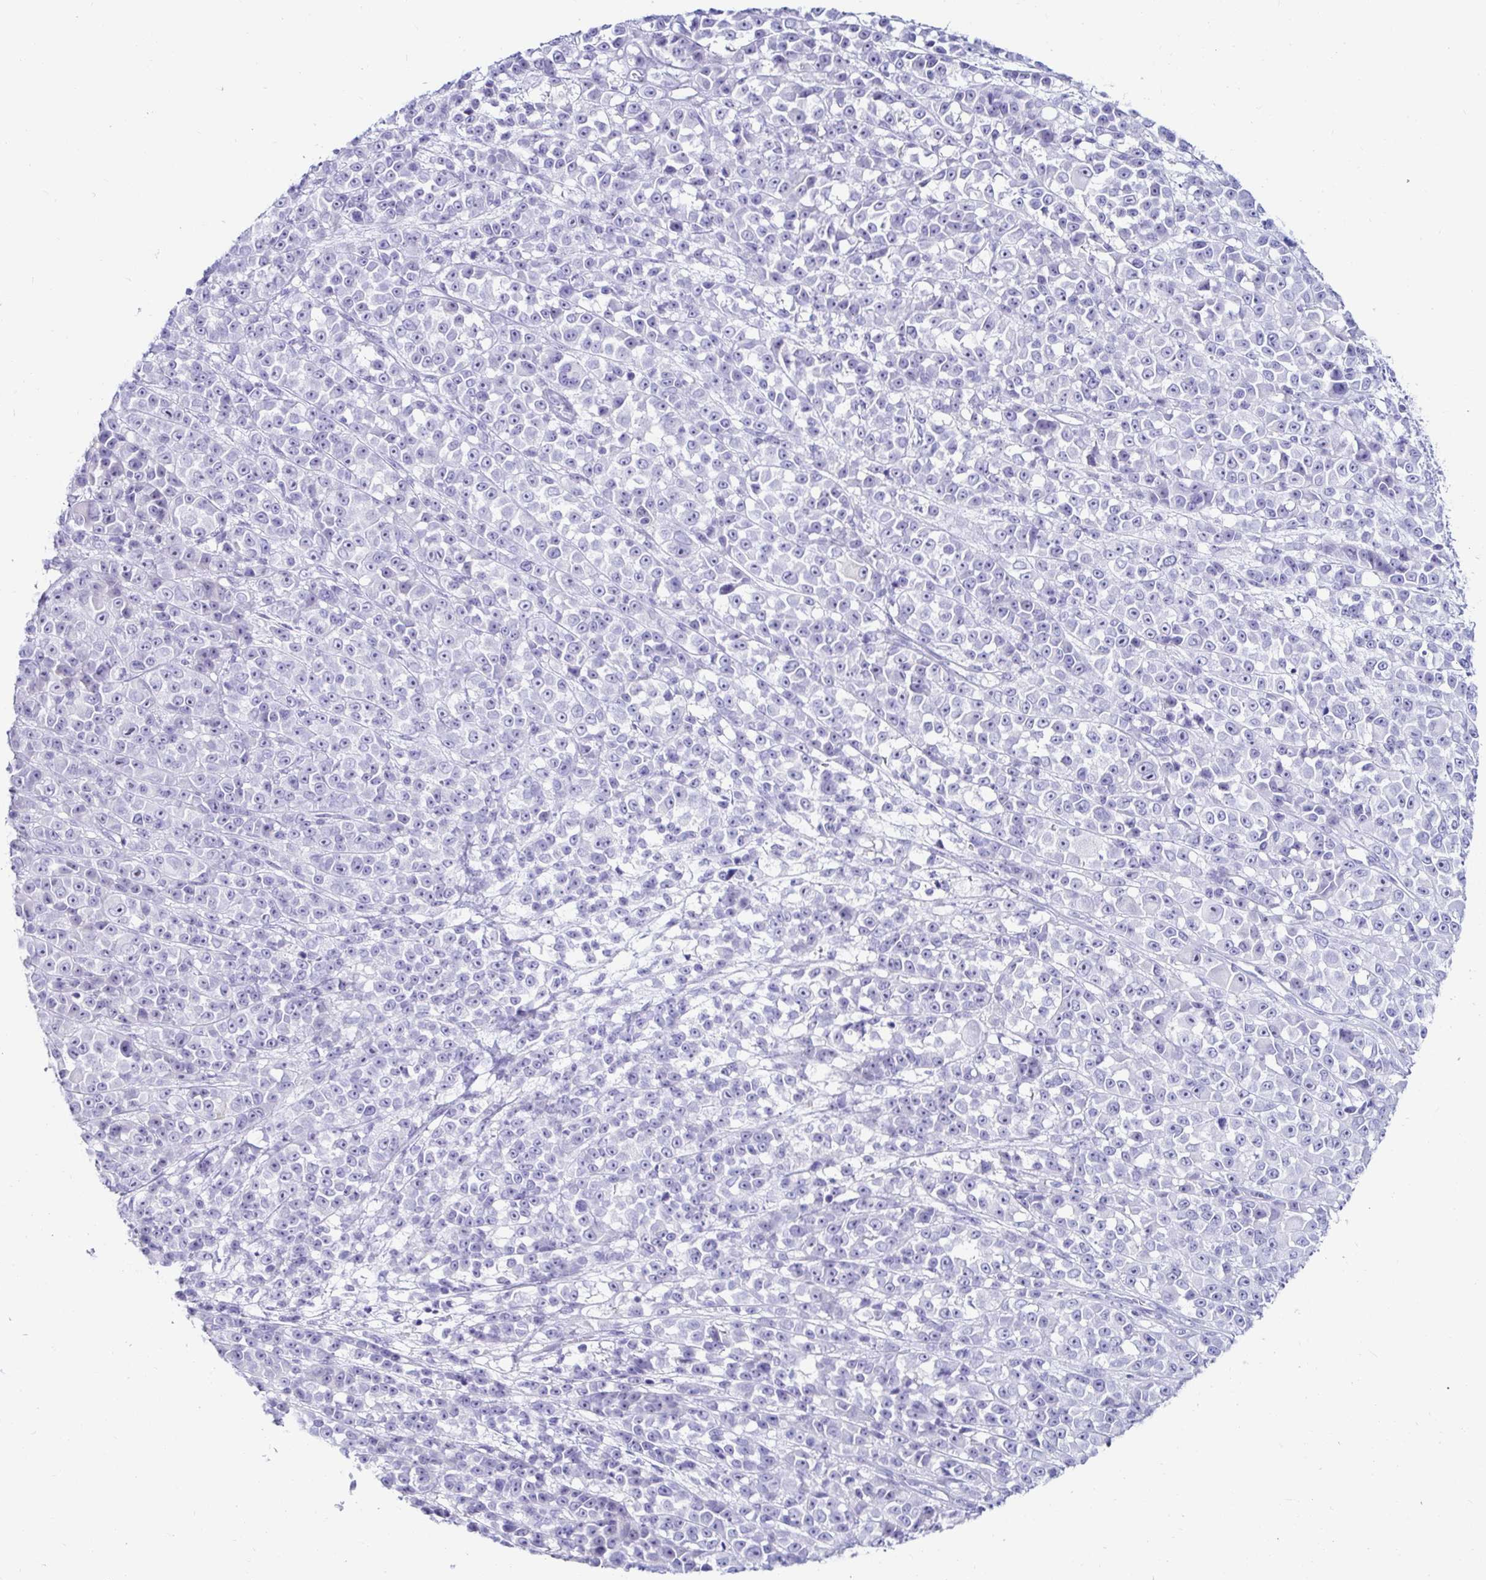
{"staining": {"intensity": "negative", "quantity": "none", "location": "none"}, "tissue": "melanoma", "cell_type": "Tumor cells", "image_type": "cancer", "snomed": [{"axis": "morphology", "description": "Malignant melanoma, NOS"}, {"axis": "topography", "description": "Skin"}, {"axis": "topography", "description": "Skin of back"}], "caption": "Tumor cells show no significant protein expression in malignant melanoma.", "gene": "C4orf17", "patient": {"sex": "male", "age": 91}}